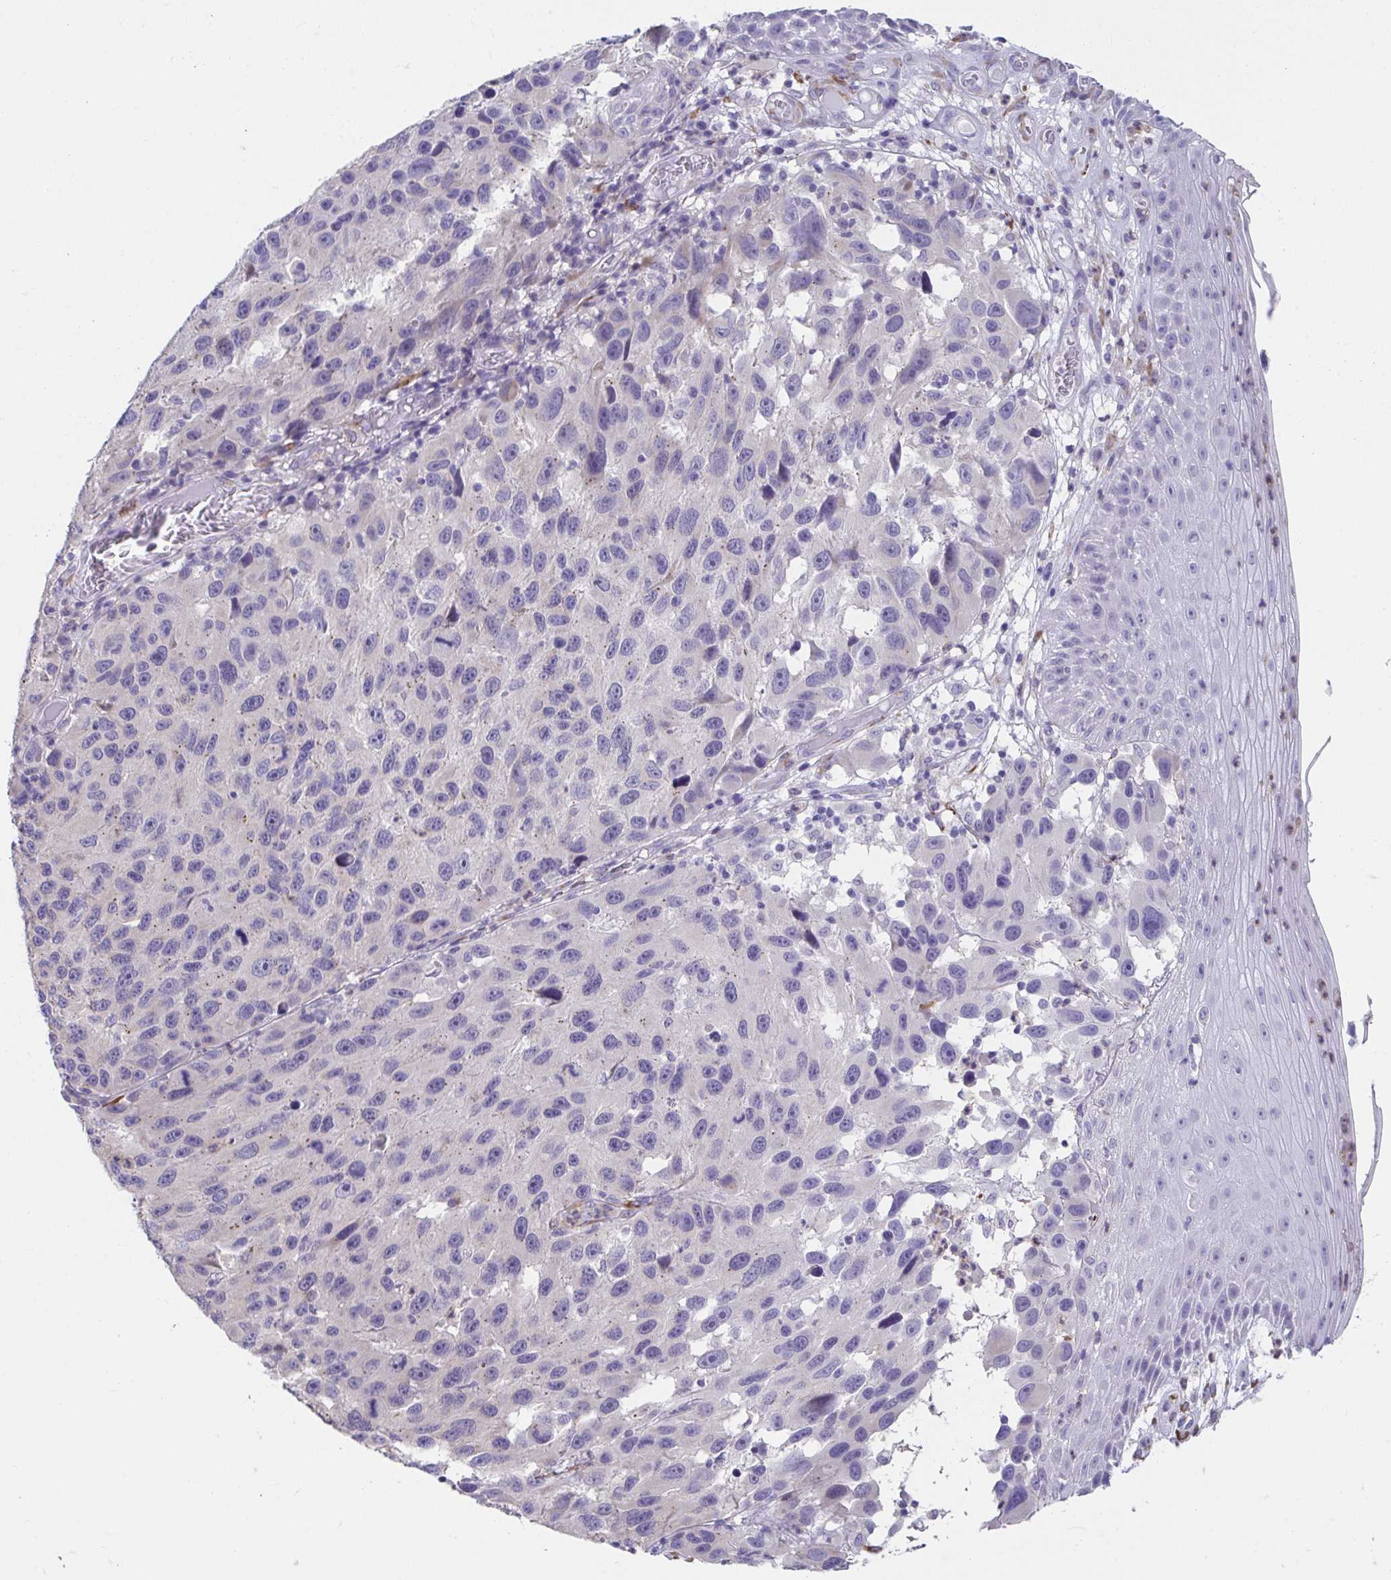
{"staining": {"intensity": "negative", "quantity": "none", "location": "none"}, "tissue": "melanoma", "cell_type": "Tumor cells", "image_type": "cancer", "snomed": [{"axis": "morphology", "description": "Malignant melanoma, NOS"}, {"axis": "topography", "description": "Skin"}], "caption": "This histopathology image is of melanoma stained with immunohistochemistry to label a protein in brown with the nuclei are counter-stained blue. There is no positivity in tumor cells.", "gene": "CXCR1", "patient": {"sex": "male", "age": 53}}